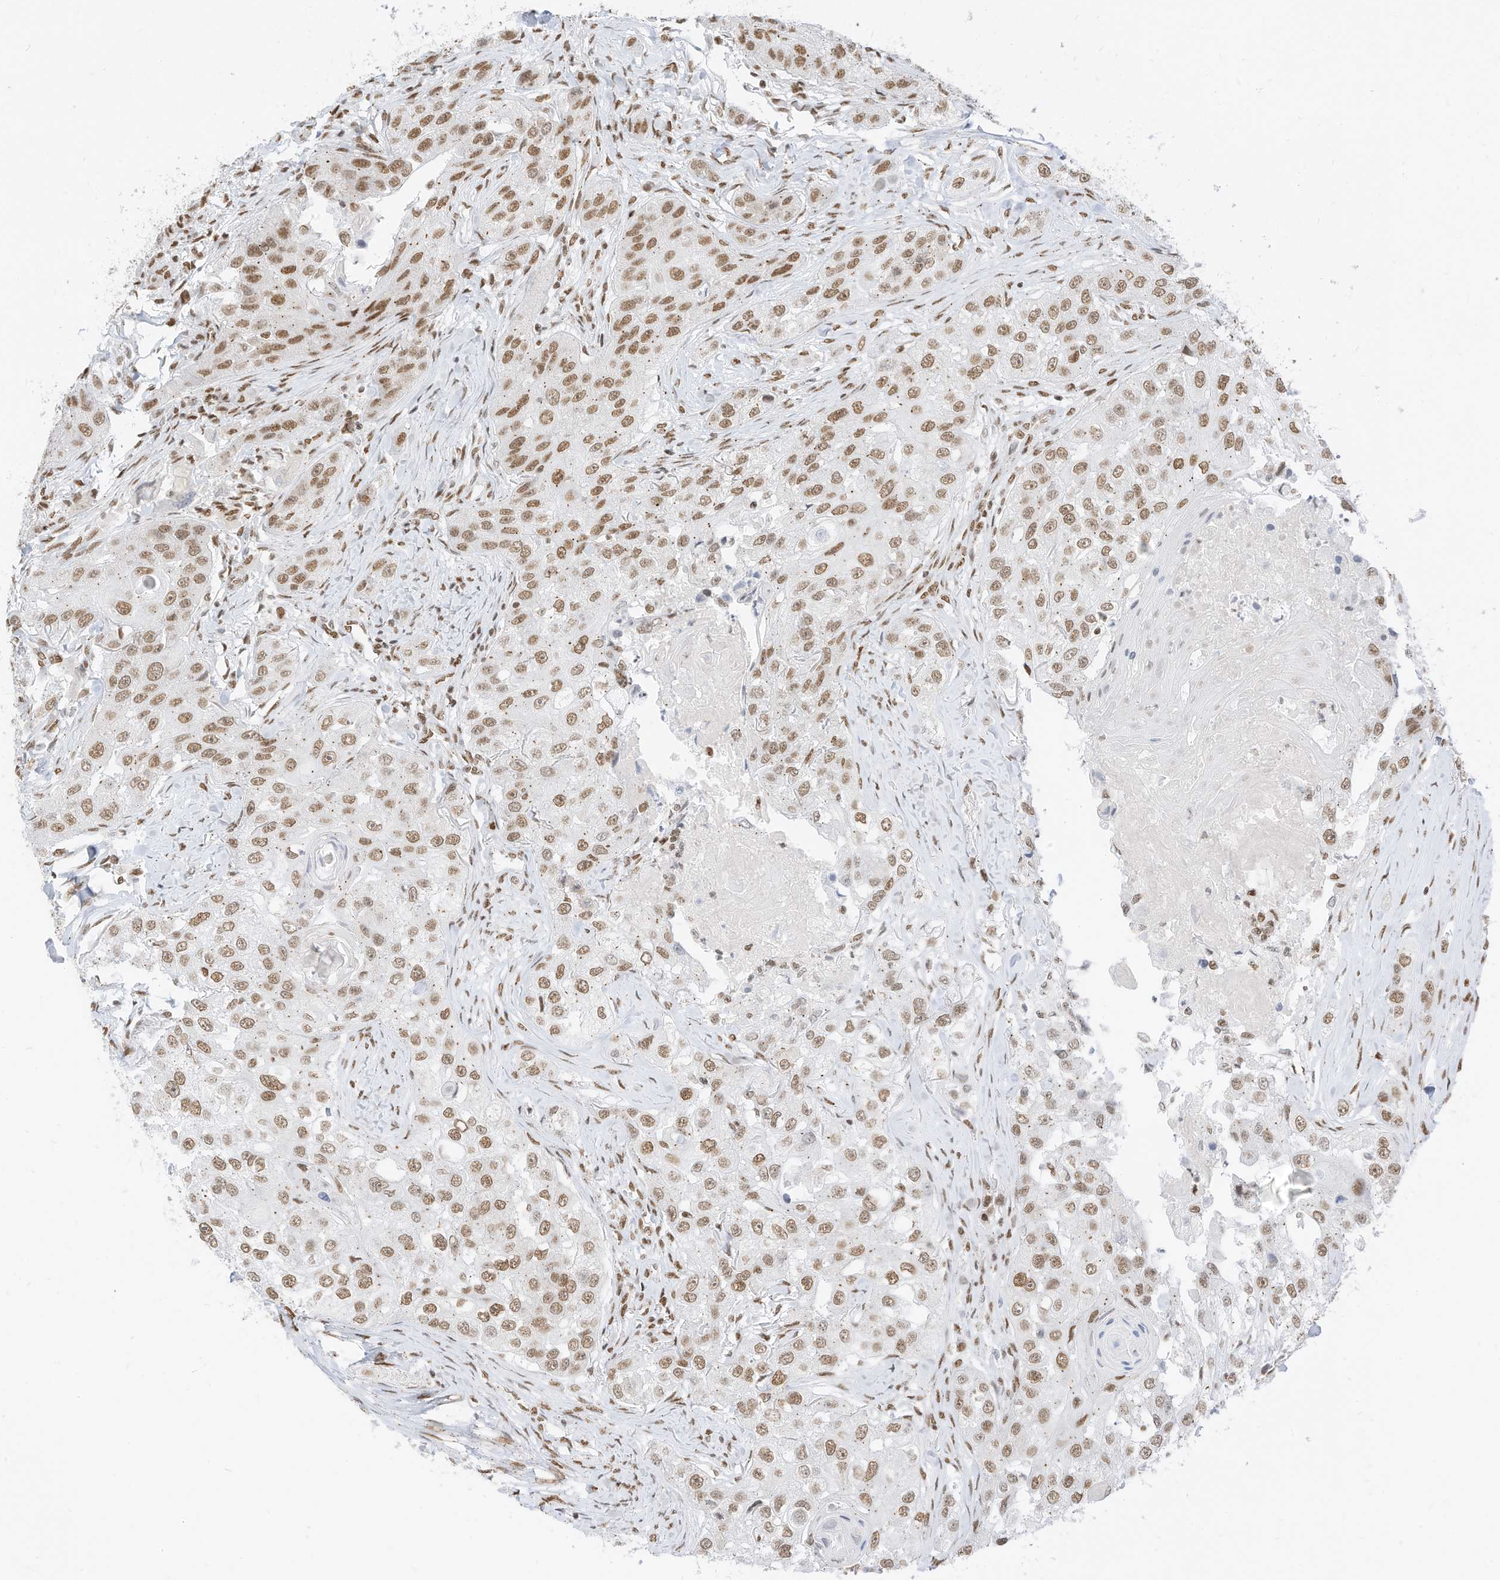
{"staining": {"intensity": "moderate", "quantity": ">75%", "location": "nuclear"}, "tissue": "head and neck cancer", "cell_type": "Tumor cells", "image_type": "cancer", "snomed": [{"axis": "morphology", "description": "Normal tissue, NOS"}, {"axis": "morphology", "description": "Squamous cell carcinoma, NOS"}, {"axis": "topography", "description": "Skeletal muscle"}, {"axis": "topography", "description": "Head-Neck"}], "caption": "Squamous cell carcinoma (head and neck) stained with IHC reveals moderate nuclear positivity in about >75% of tumor cells. Immunohistochemistry stains the protein of interest in brown and the nuclei are stained blue.", "gene": "SMARCA2", "patient": {"sex": "male", "age": 51}}